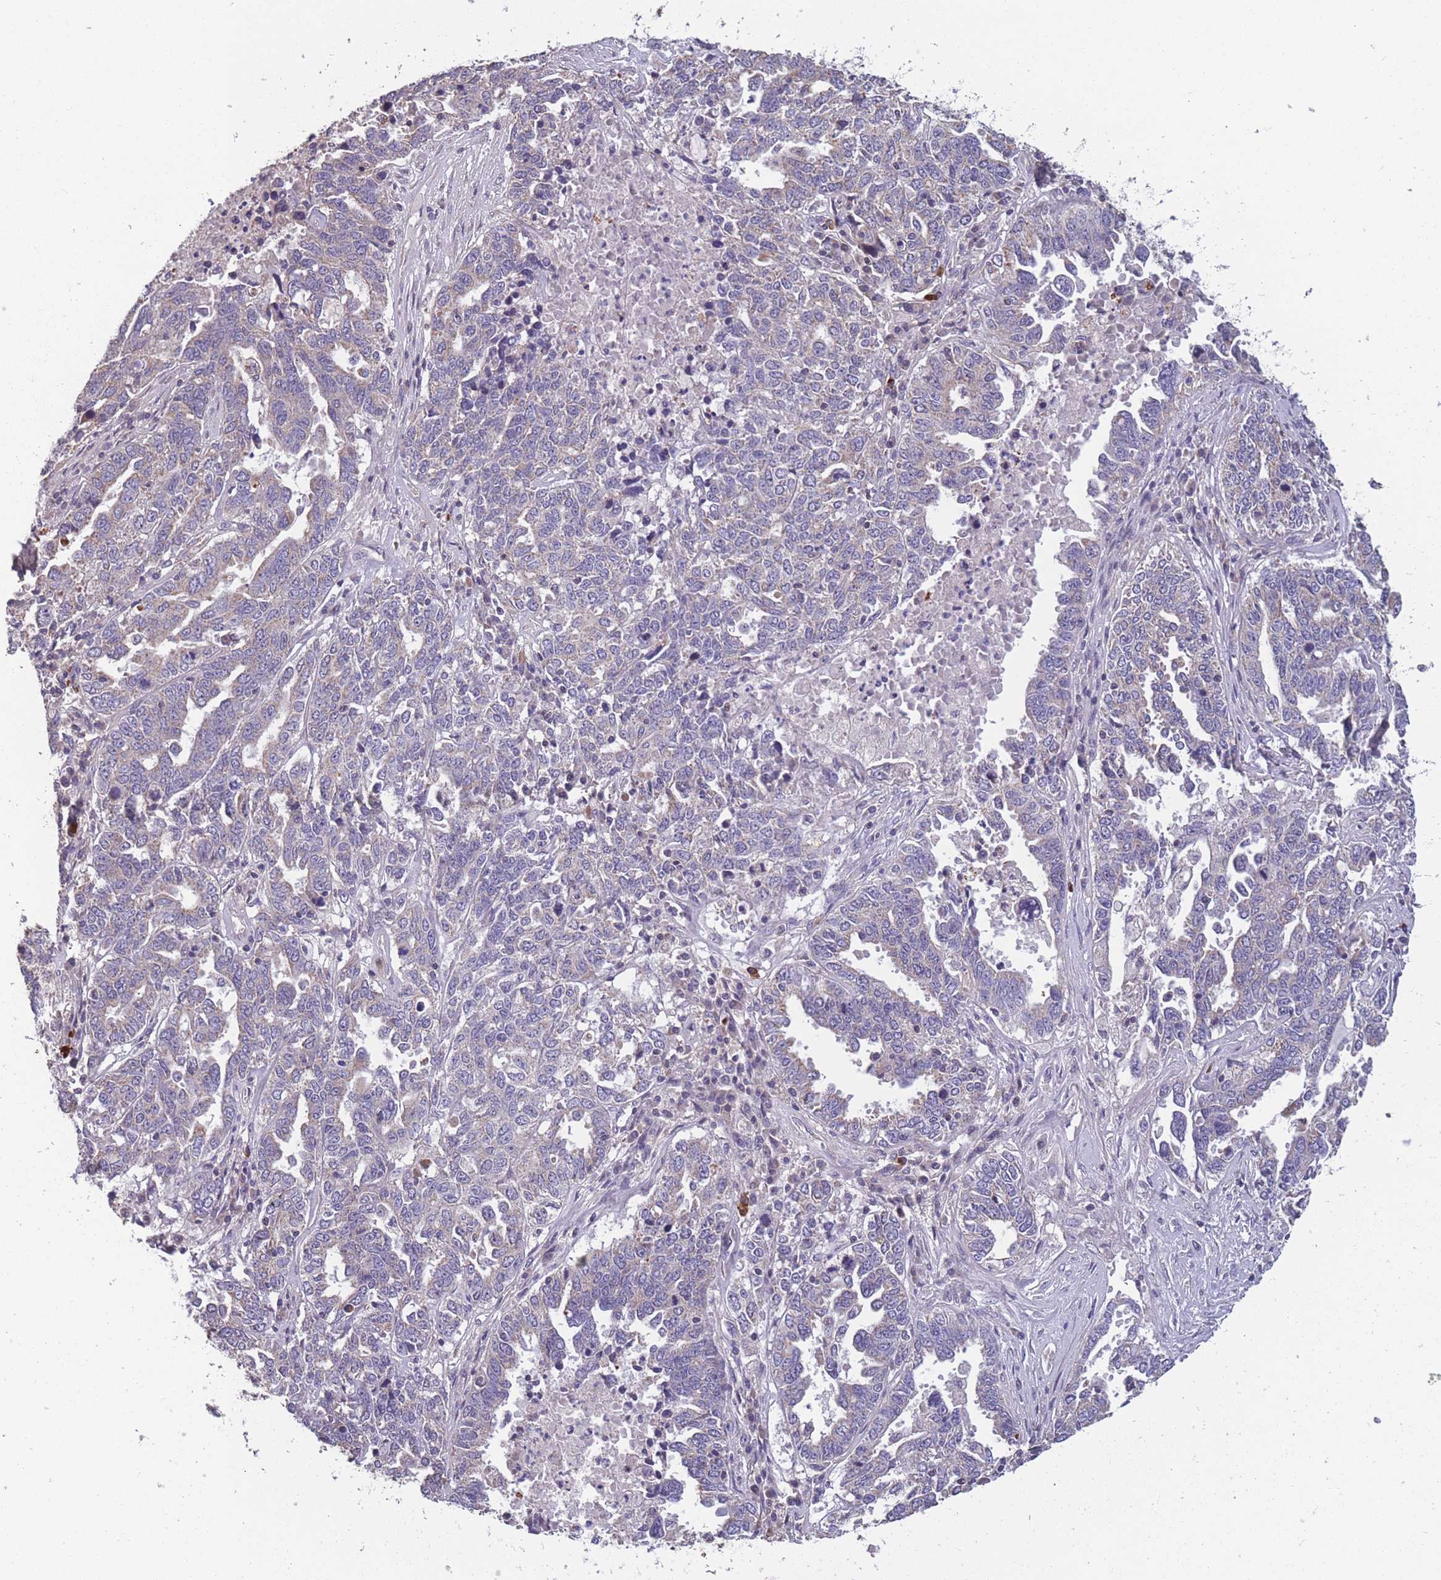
{"staining": {"intensity": "weak", "quantity": "<25%", "location": "cytoplasmic/membranous"}, "tissue": "ovarian cancer", "cell_type": "Tumor cells", "image_type": "cancer", "snomed": [{"axis": "morphology", "description": "Carcinoma, endometroid"}, {"axis": "topography", "description": "Ovary"}], "caption": "Tumor cells show no significant protein staining in endometroid carcinoma (ovarian).", "gene": "TOMM40L", "patient": {"sex": "female", "age": 62}}